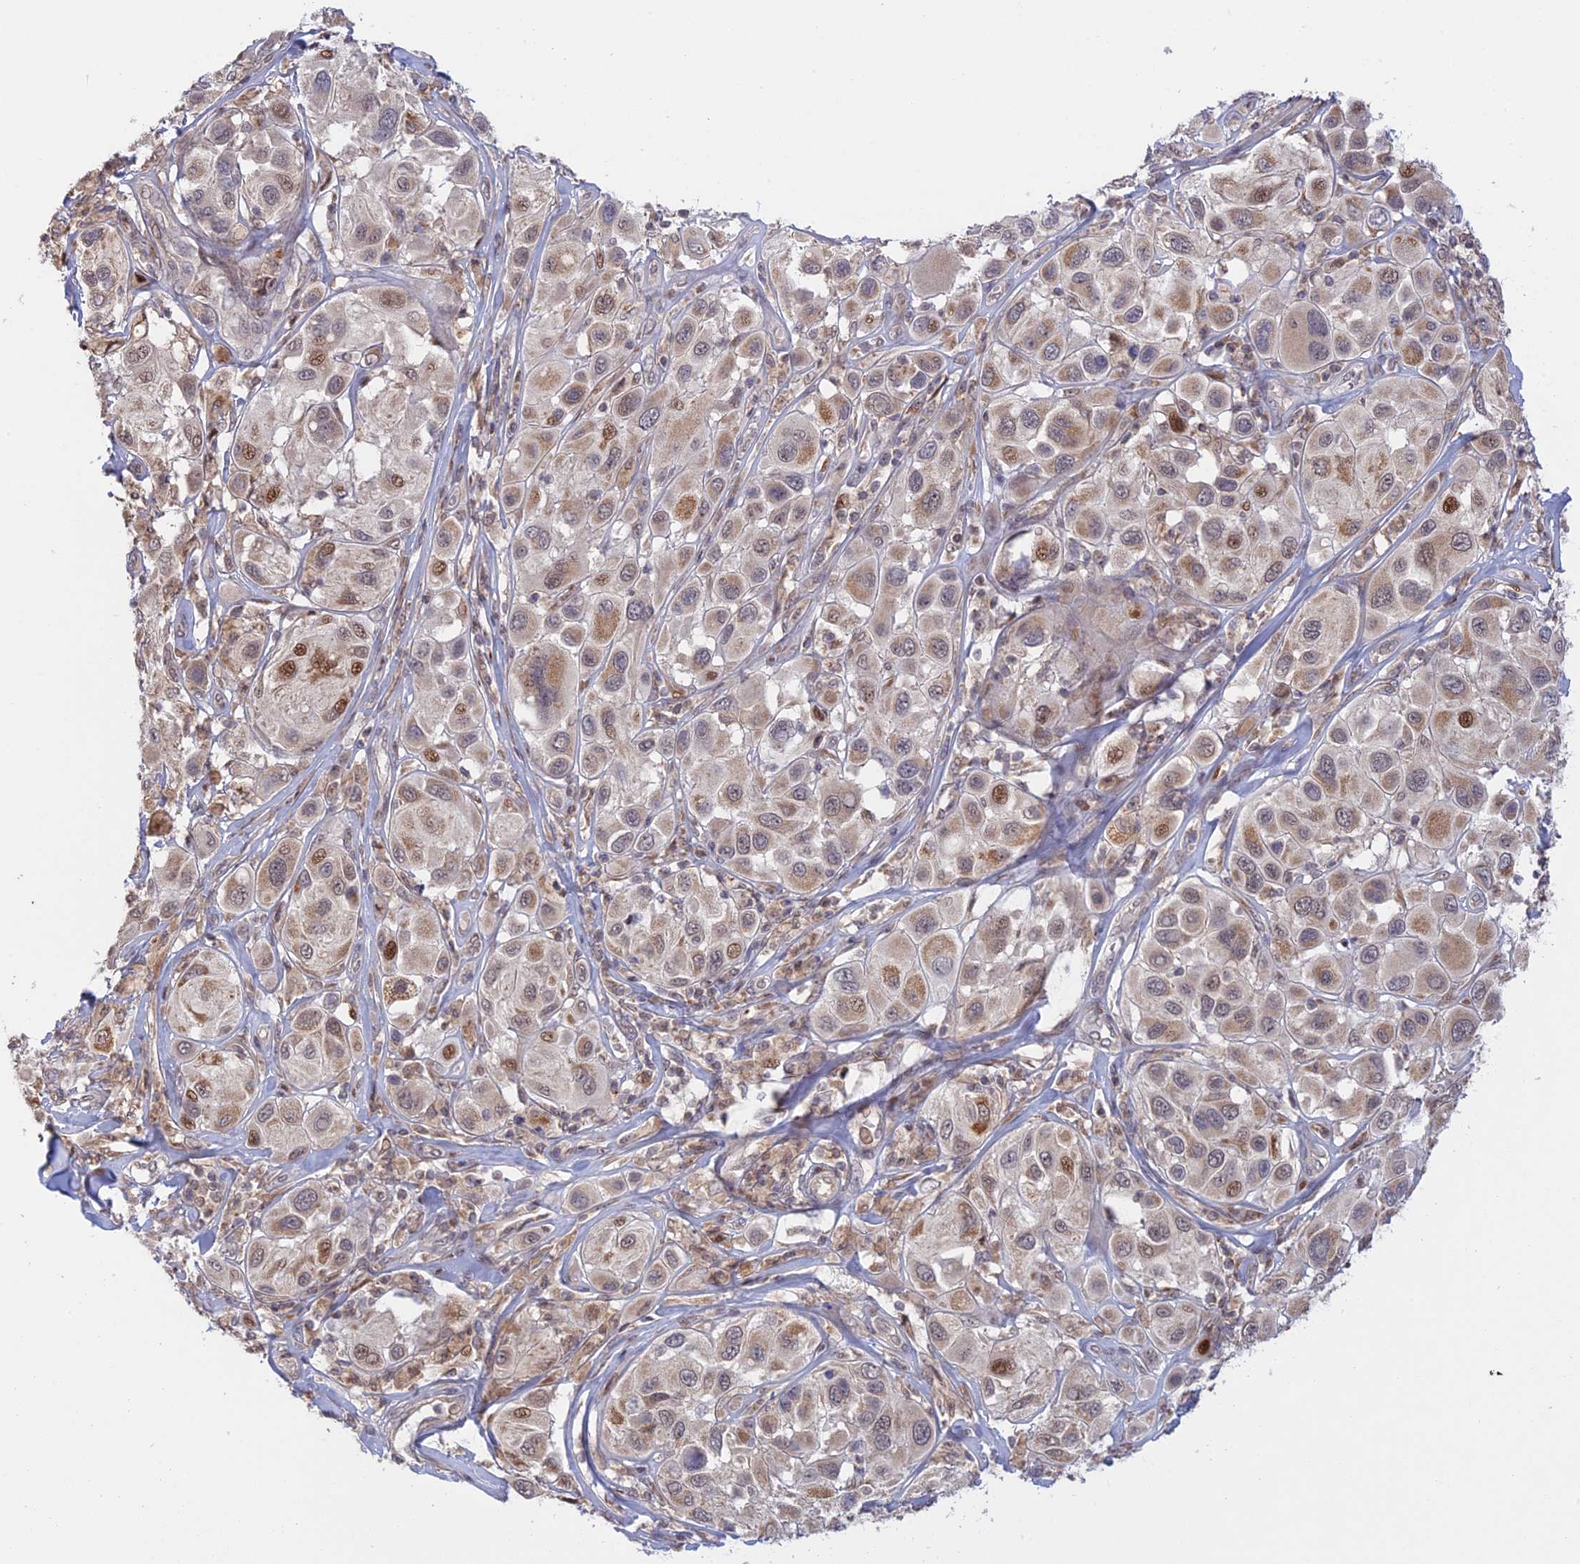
{"staining": {"intensity": "moderate", "quantity": "<25%", "location": "cytoplasmic/membranous,nuclear"}, "tissue": "melanoma", "cell_type": "Tumor cells", "image_type": "cancer", "snomed": [{"axis": "morphology", "description": "Malignant melanoma, Metastatic site"}, {"axis": "topography", "description": "Skin"}], "caption": "Tumor cells display low levels of moderate cytoplasmic/membranous and nuclear positivity in about <25% of cells in human melanoma.", "gene": "GSKIP", "patient": {"sex": "male", "age": 41}}